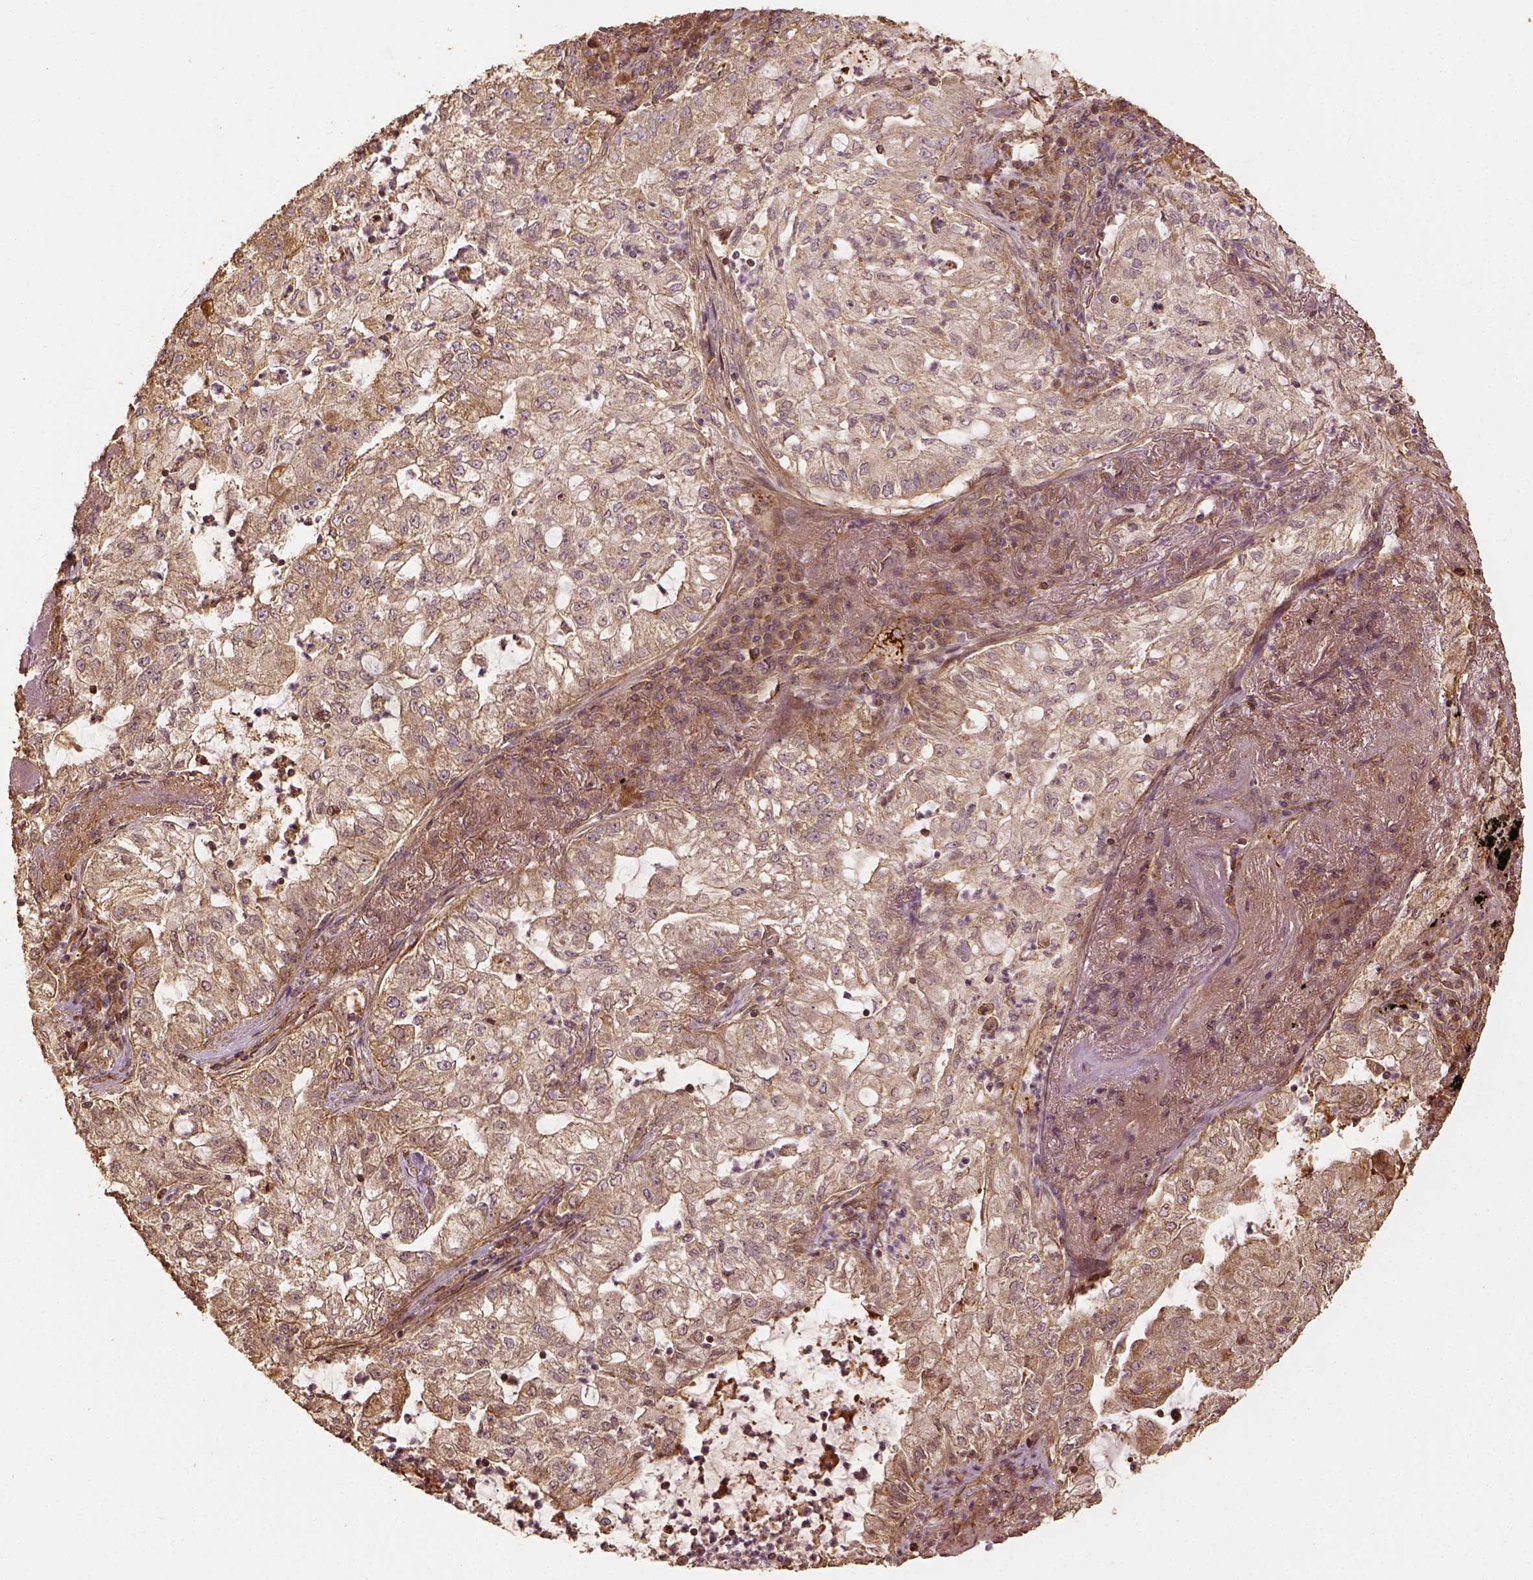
{"staining": {"intensity": "weak", "quantity": ">75%", "location": "cytoplasmic/membranous"}, "tissue": "lung cancer", "cell_type": "Tumor cells", "image_type": "cancer", "snomed": [{"axis": "morphology", "description": "Adenocarcinoma, NOS"}, {"axis": "topography", "description": "Lung"}], "caption": "Protein staining demonstrates weak cytoplasmic/membranous staining in about >75% of tumor cells in lung cancer (adenocarcinoma).", "gene": "VEGFA", "patient": {"sex": "female", "age": 73}}